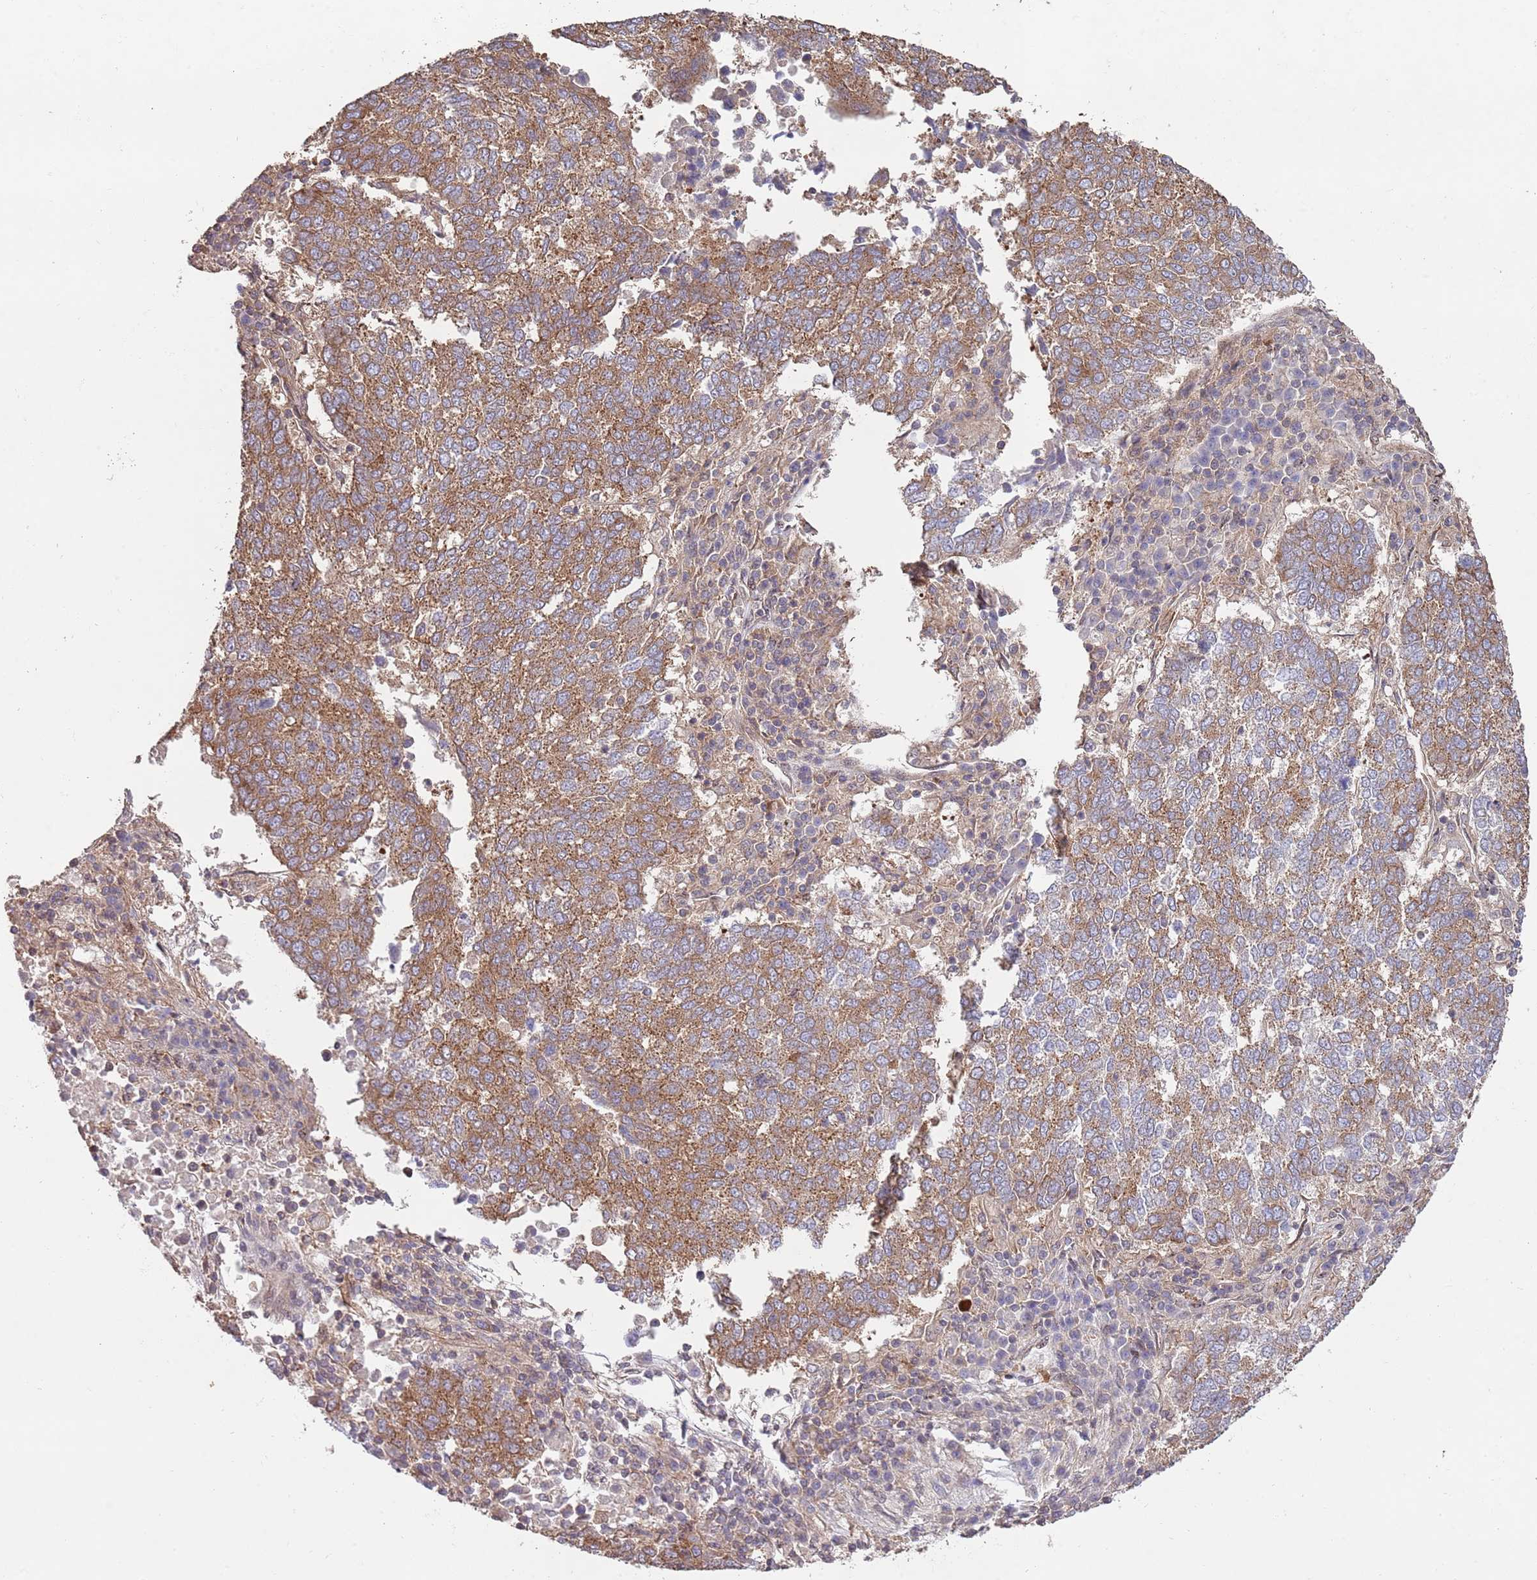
{"staining": {"intensity": "moderate", "quantity": ">75%", "location": "cytoplasmic/membranous"}, "tissue": "lung cancer", "cell_type": "Tumor cells", "image_type": "cancer", "snomed": [{"axis": "morphology", "description": "Squamous cell carcinoma, NOS"}, {"axis": "topography", "description": "Lung"}], "caption": "A brown stain highlights moderate cytoplasmic/membranous positivity of a protein in human lung squamous cell carcinoma tumor cells. Nuclei are stained in blue.", "gene": "RNF19B", "patient": {"sex": "male", "age": 73}}